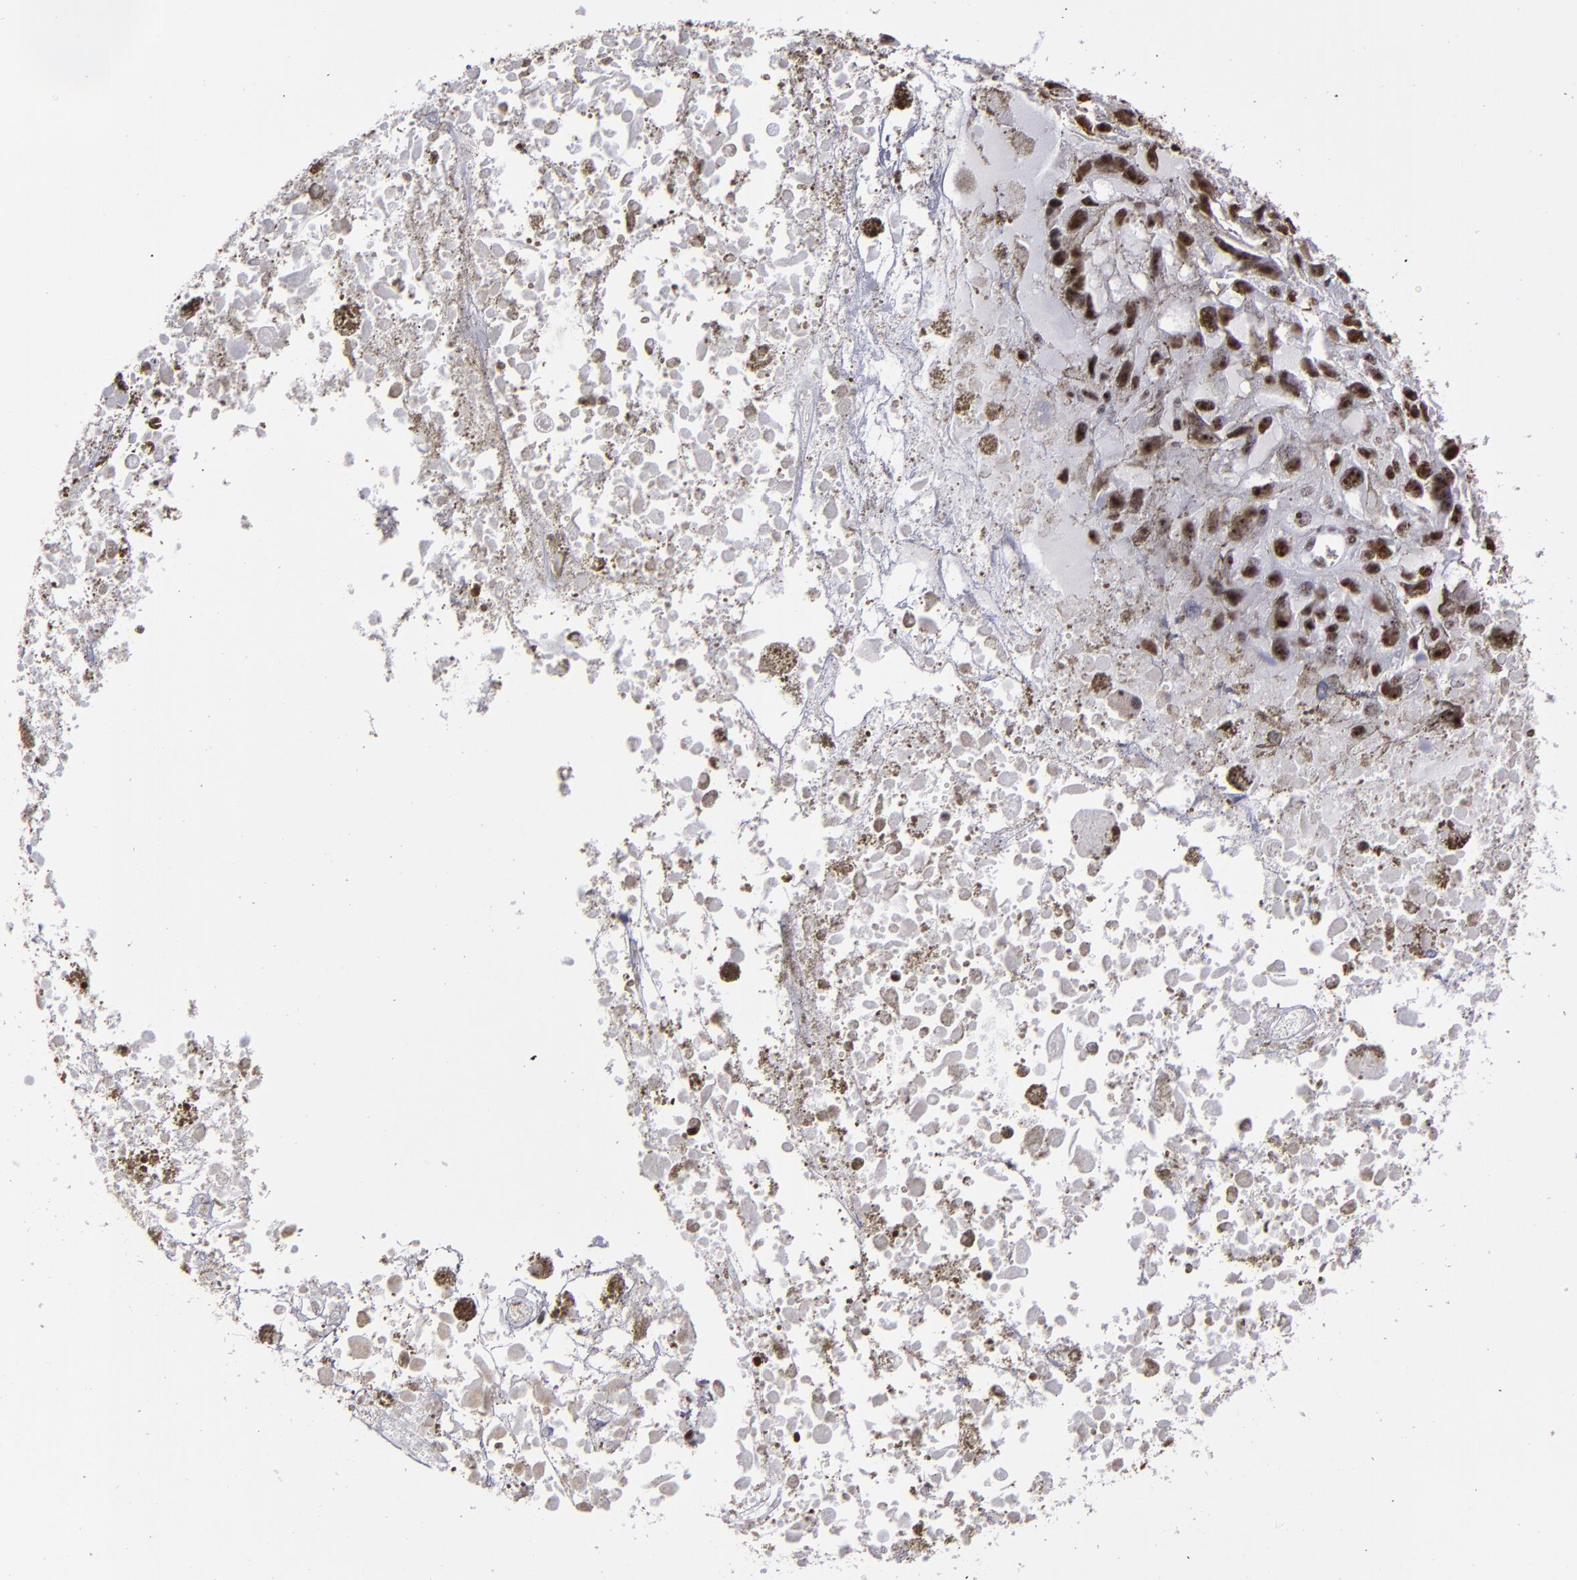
{"staining": {"intensity": "strong", "quantity": ">75%", "location": "nuclear"}, "tissue": "melanoma", "cell_type": "Tumor cells", "image_type": "cancer", "snomed": [{"axis": "morphology", "description": "Malignant melanoma, Metastatic site"}, {"axis": "topography", "description": "Lymph node"}], "caption": "Immunohistochemistry photomicrograph of human malignant melanoma (metastatic site) stained for a protein (brown), which exhibits high levels of strong nuclear expression in approximately >75% of tumor cells.", "gene": "HNRNPA2B1", "patient": {"sex": "male", "age": 59}}